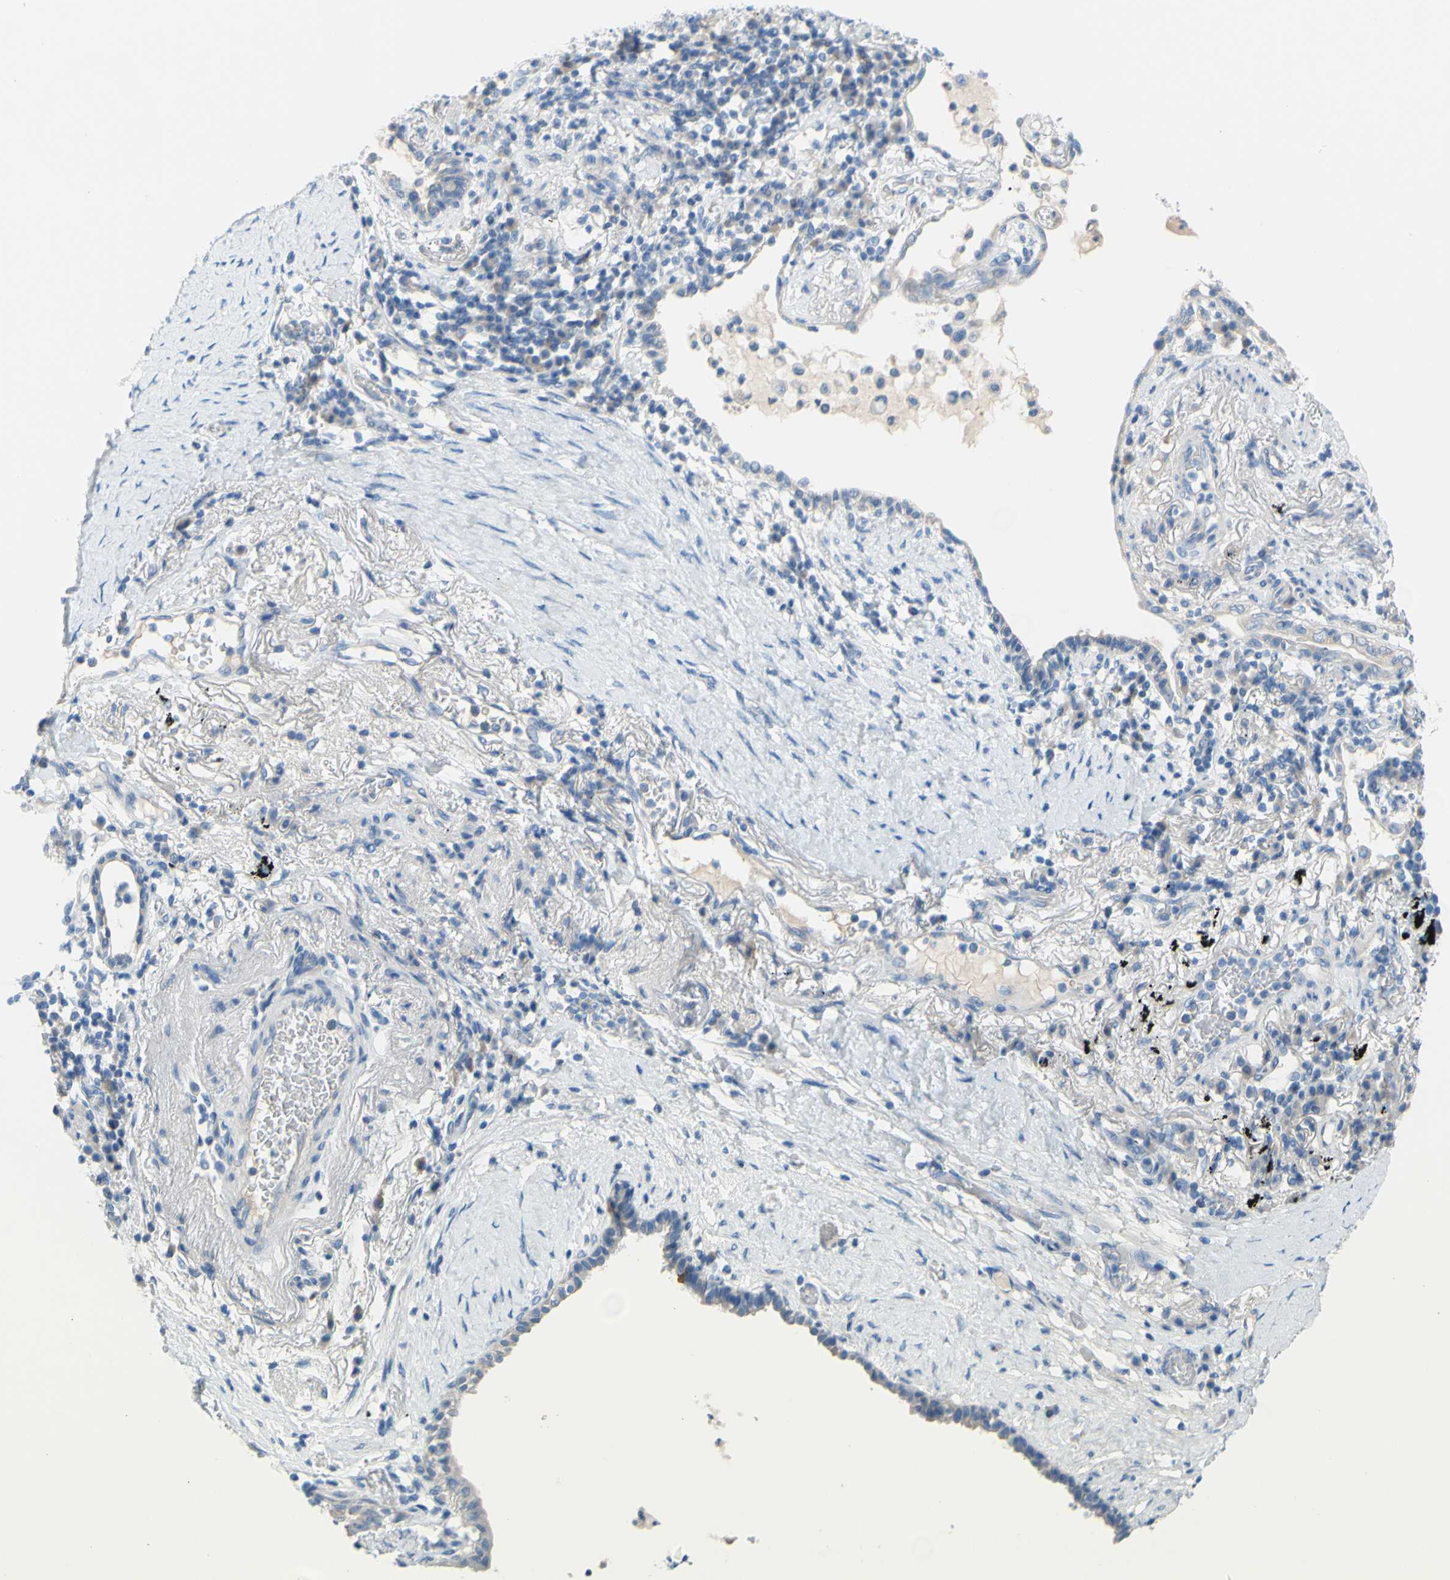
{"staining": {"intensity": "negative", "quantity": "none", "location": "none"}, "tissue": "lung cancer", "cell_type": "Tumor cells", "image_type": "cancer", "snomed": [{"axis": "morphology", "description": "Adenocarcinoma, NOS"}, {"axis": "topography", "description": "Lung"}], "caption": "Immunohistochemical staining of lung adenocarcinoma displays no significant positivity in tumor cells.", "gene": "SLC1A2", "patient": {"sex": "female", "age": 70}}